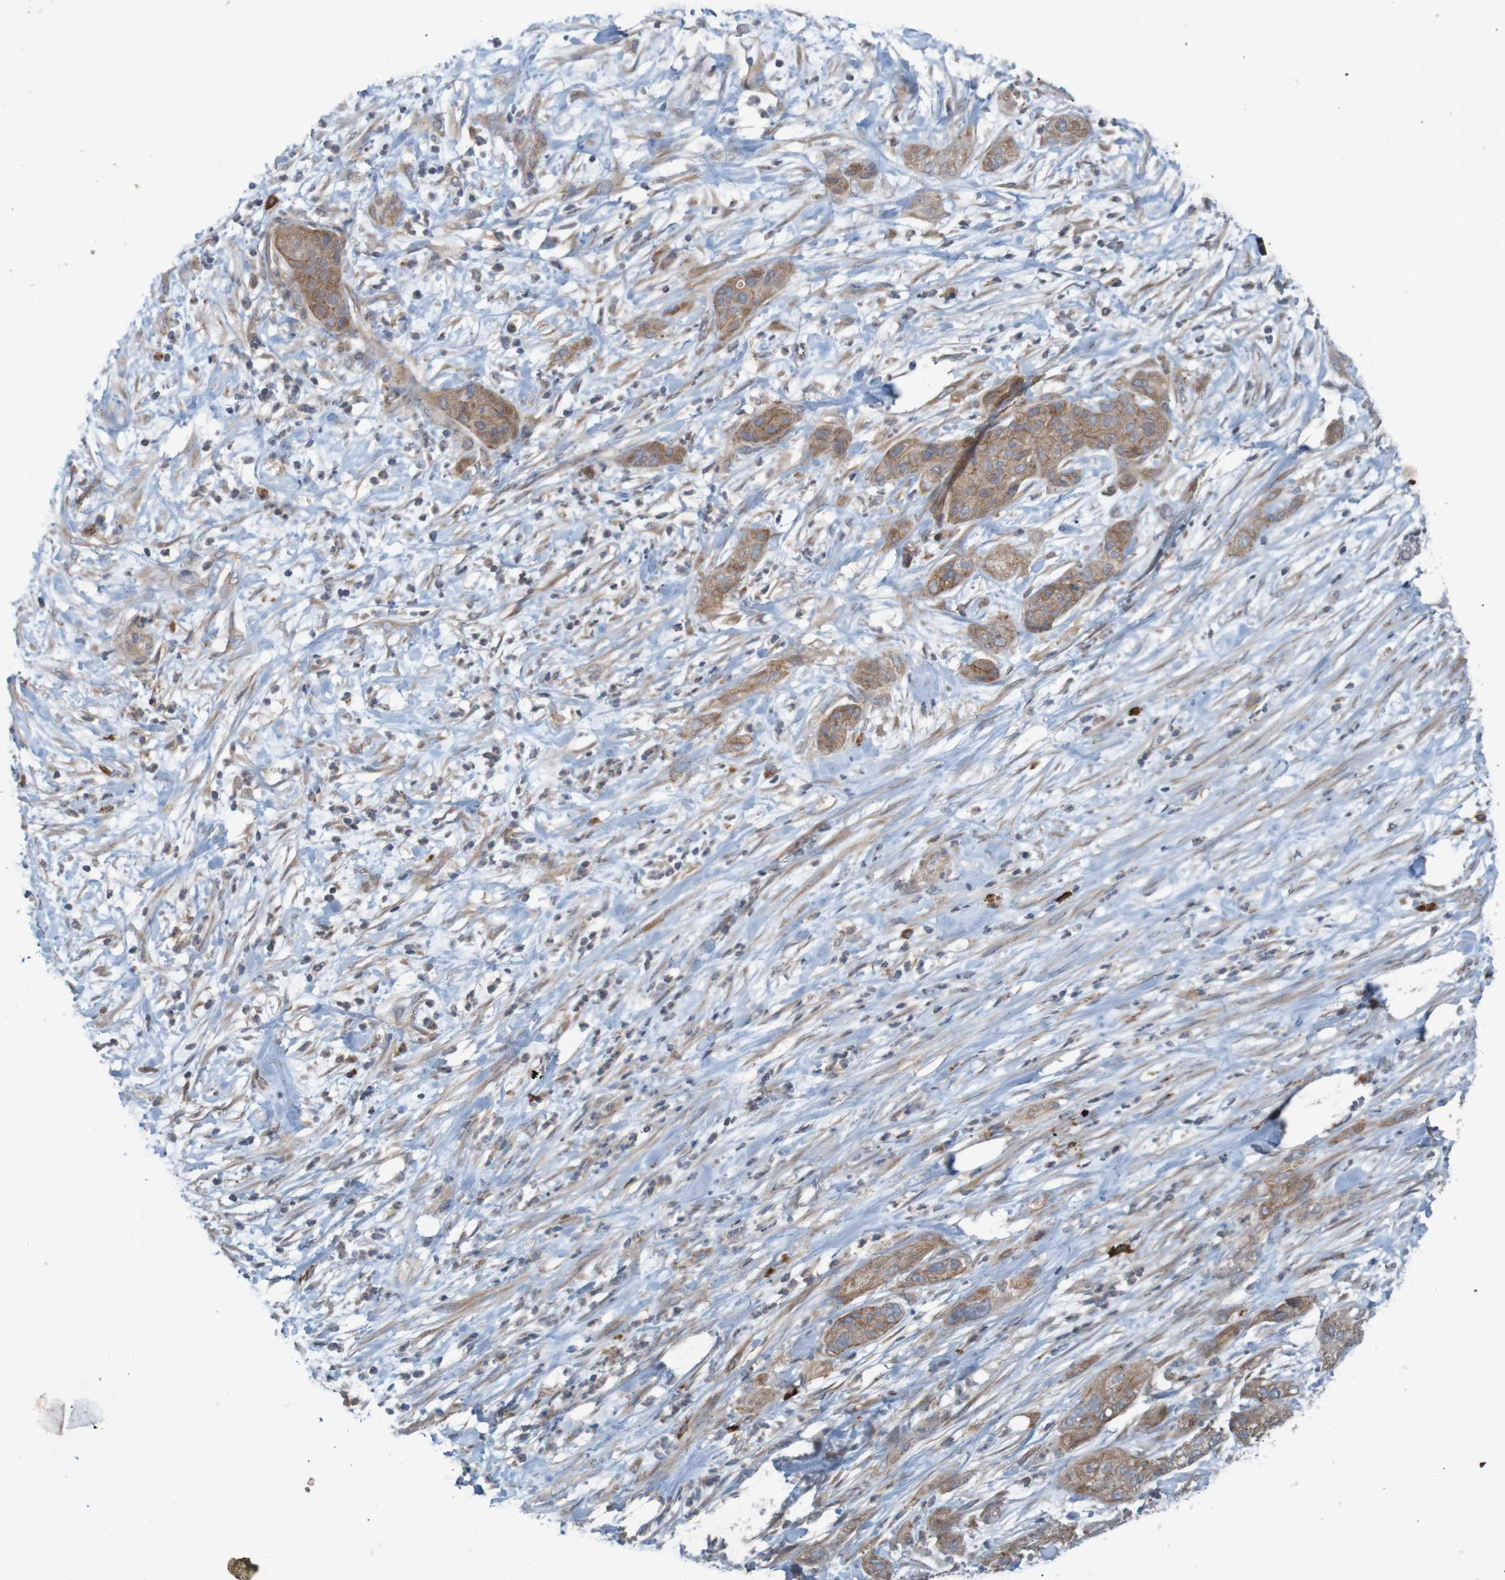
{"staining": {"intensity": "moderate", "quantity": ">75%", "location": "cytoplasmic/membranous"}, "tissue": "pancreatic cancer", "cell_type": "Tumor cells", "image_type": "cancer", "snomed": [{"axis": "morphology", "description": "Adenocarcinoma, NOS"}, {"axis": "topography", "description": "Pancreas"}], "caption": "Pancreatic cancer (adenocarcinoma) stained with a protein marker reveals moderate staining in tumor cells.", "gene": "B3GAT2", "patient": {"sex": "female", "age": 78}}